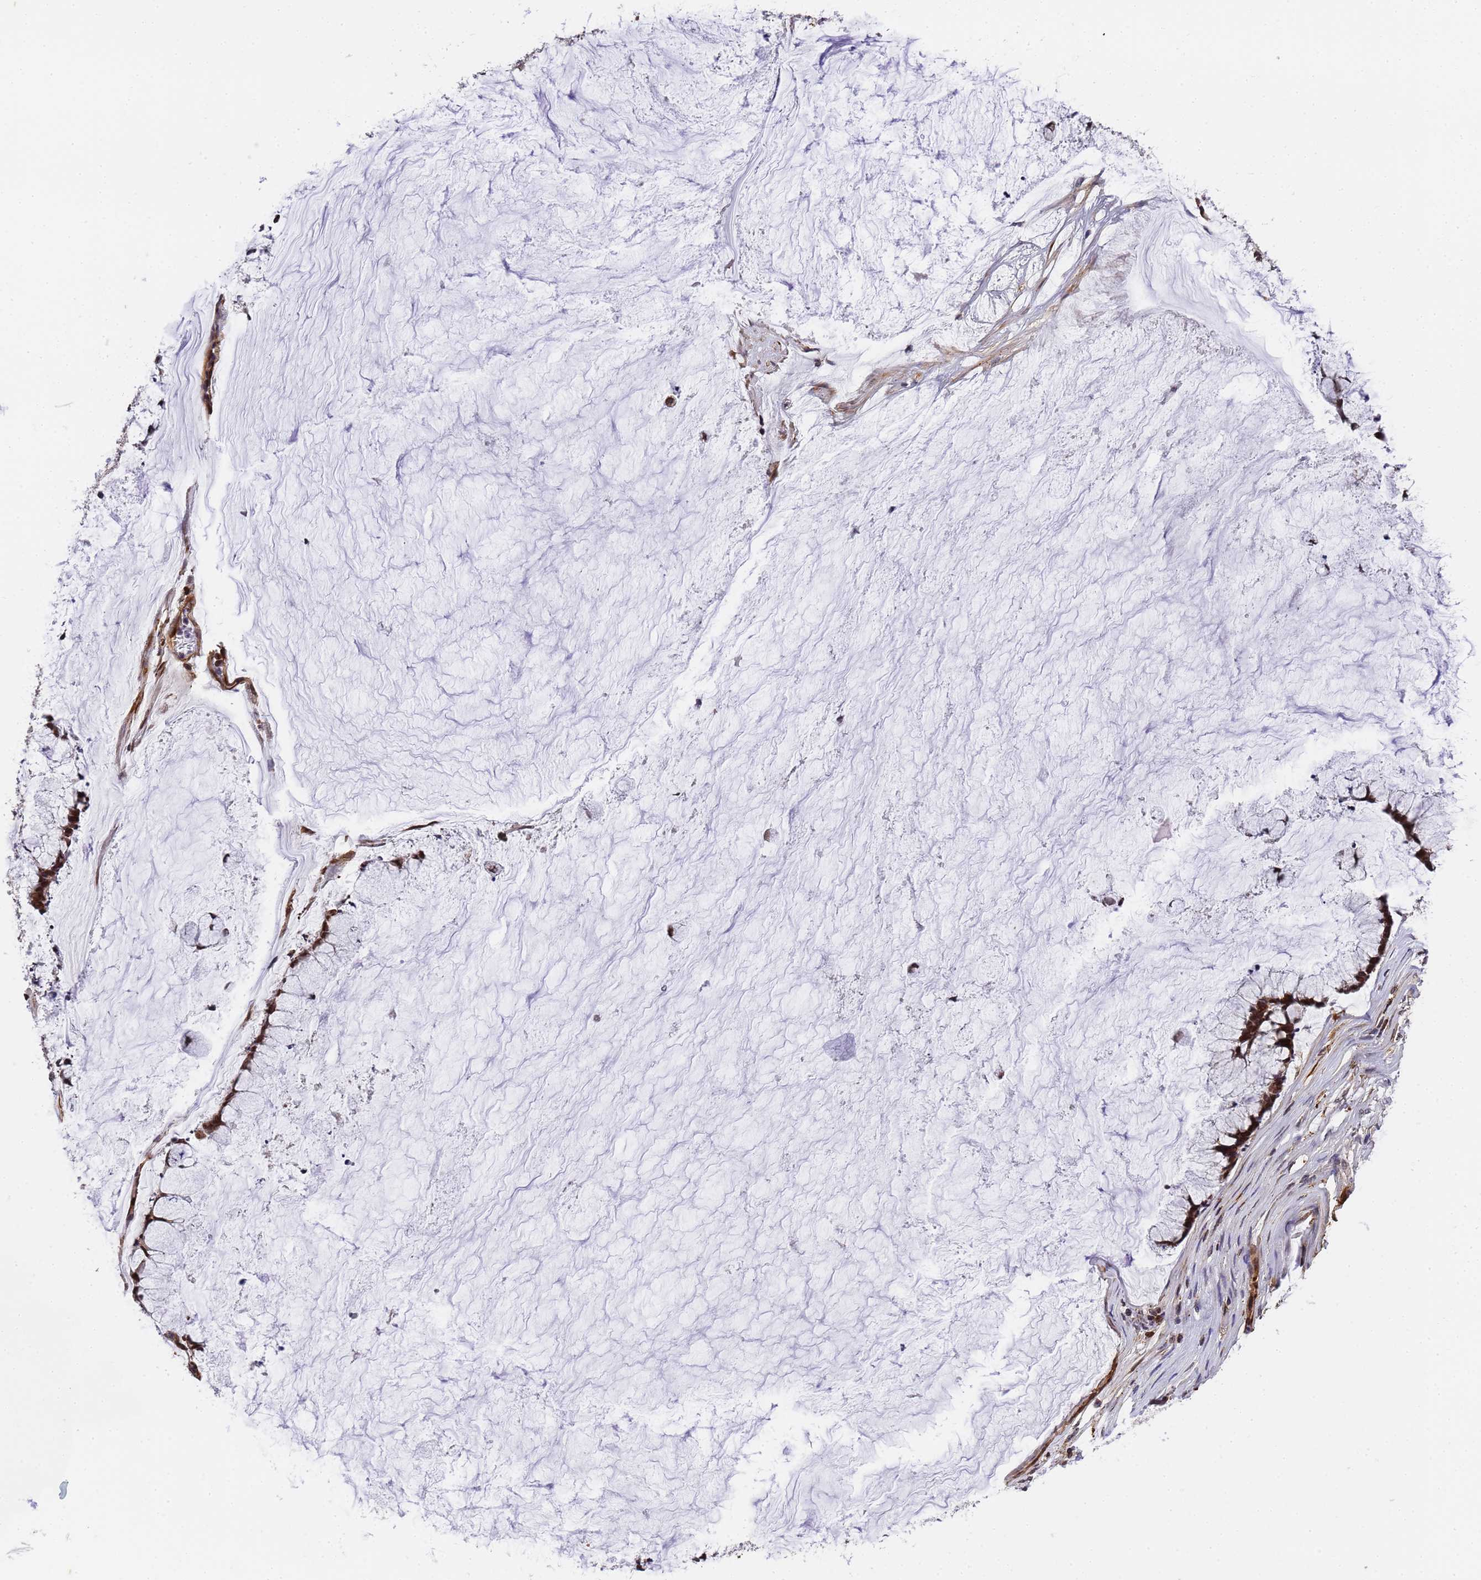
{"staining": {"intensity": "strong", "quantity": ">75%", "location": "cytoplasmic/membranous,nuclear"}, "tissue": "ovarian cancer", "cell_type": "Tumor cells", "image_type": "cancer", "snomed": [{"axis": "morphology", "description": "Cystadenocarcinoma, mucinous, NOS"}, {"axis": "topography", "description": "Ovary"}], "caption": "Immunohistochemical staining of human ovarian cancer exhibits high levels of strong cytoplasmic/membranous and nuclear protein expression in about >75% of tumor cells. (DAB (3,3'-diaminobenzidine) IHC with brightfield microscopy, high magnification).", "gene": "IGFBP7", "patient": {"sex": "female", "age": 42}}